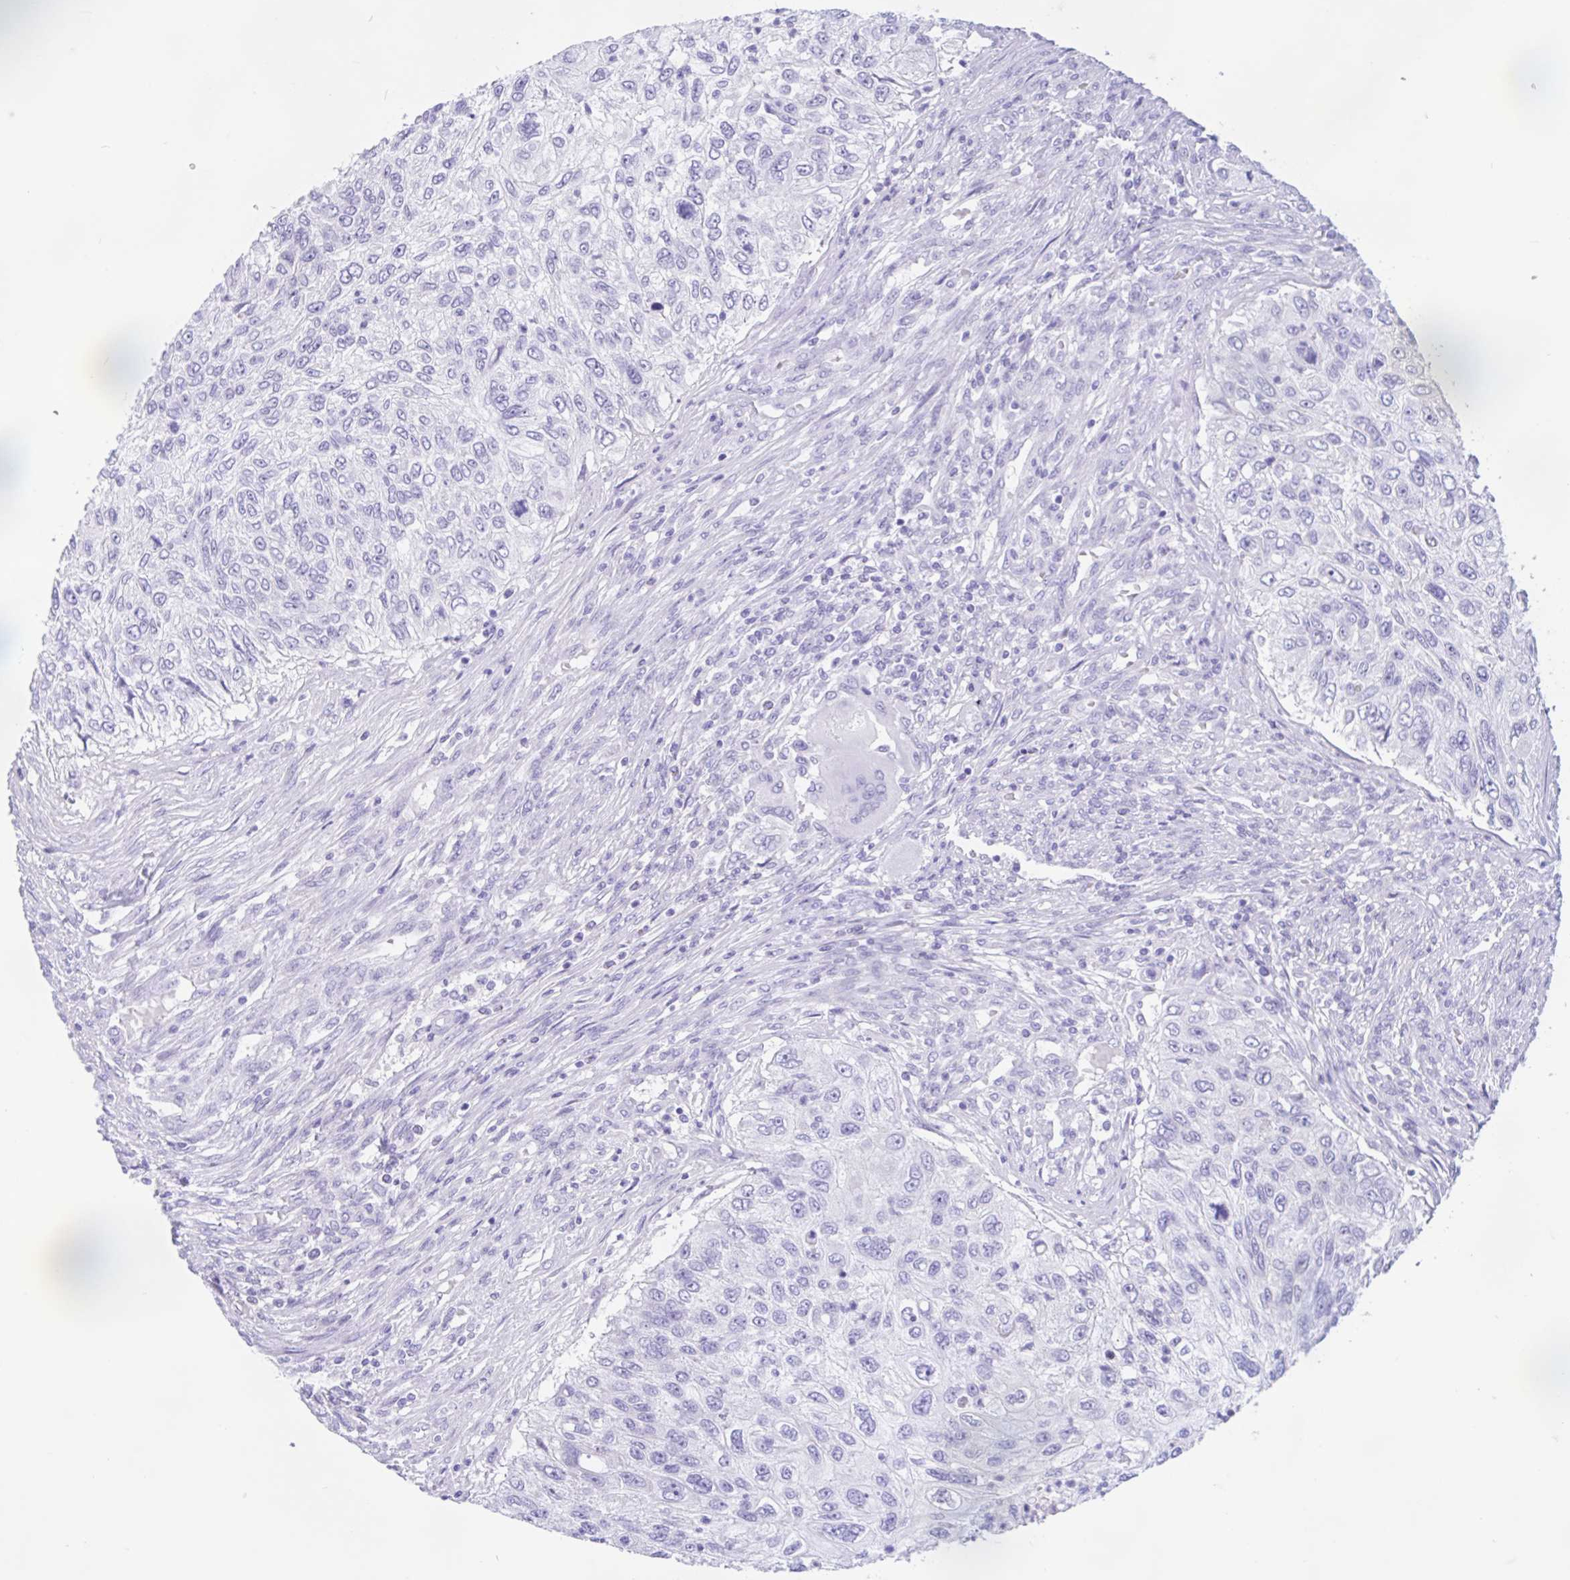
{"staining": {"intensity": "negative", "quantity": "none", "location": "none"}, "tissue": "urothelial cancer", "cell_type": "Tumor cells", "image_type": "cancer", "snomed": [{"axis": "morphology", "description": "Urothelial carcinoma, High grade"}, {"axis": "topography", "description": "Urinary bladder"}], "caption": "This histopathology image is of urothelial cancer stained with immunohistochemistry to label a protein in brown with the nuclei are counter-stained blue. There is no positivity in tumor cells.", "gene": "ZNF319", "patient": {"sex": "female", "age": 60}}